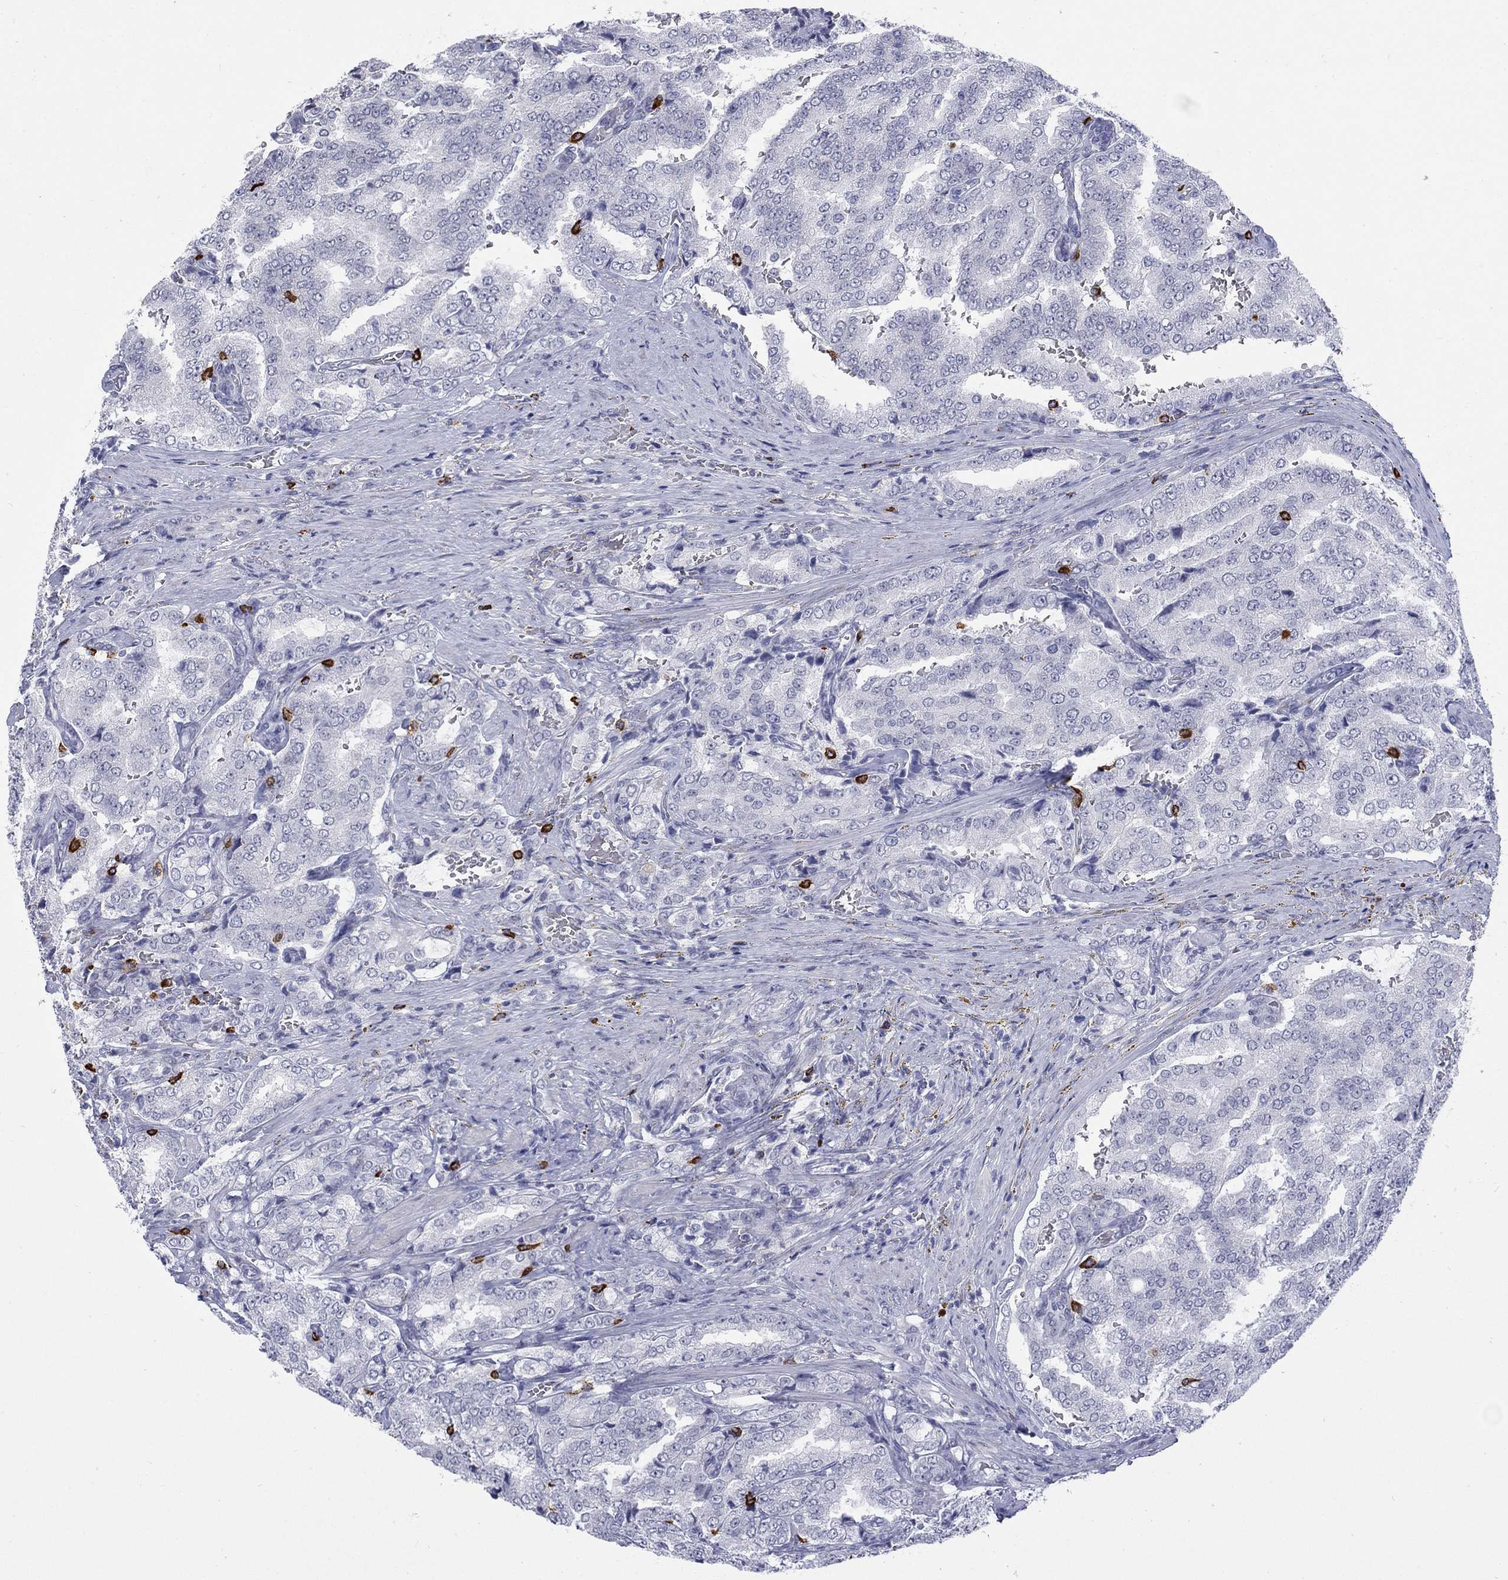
{"staining": {"intensity": "negative", "quantity": "none", "location": "none"}, "tissue": "prostate cancer", "cell_type": "Tumor cells", "image_type": "cancer", "snomed": [{"axis": "morphology", "description": "Adenocarcinoma, NOS"}, {"axis": "topography", "description": "Prostate"}], "caption": "Immunohistochemistry (IHC) photomicrograph of neoplastic tissue: human adenocarcinoma (prostate) stained with DAB (3,3'-diaminobenzidine) demonstrates no significant protein positivity in tumor cells.", "gene": "ECEL1", "patient": {"sex": "male", "age": 65}}